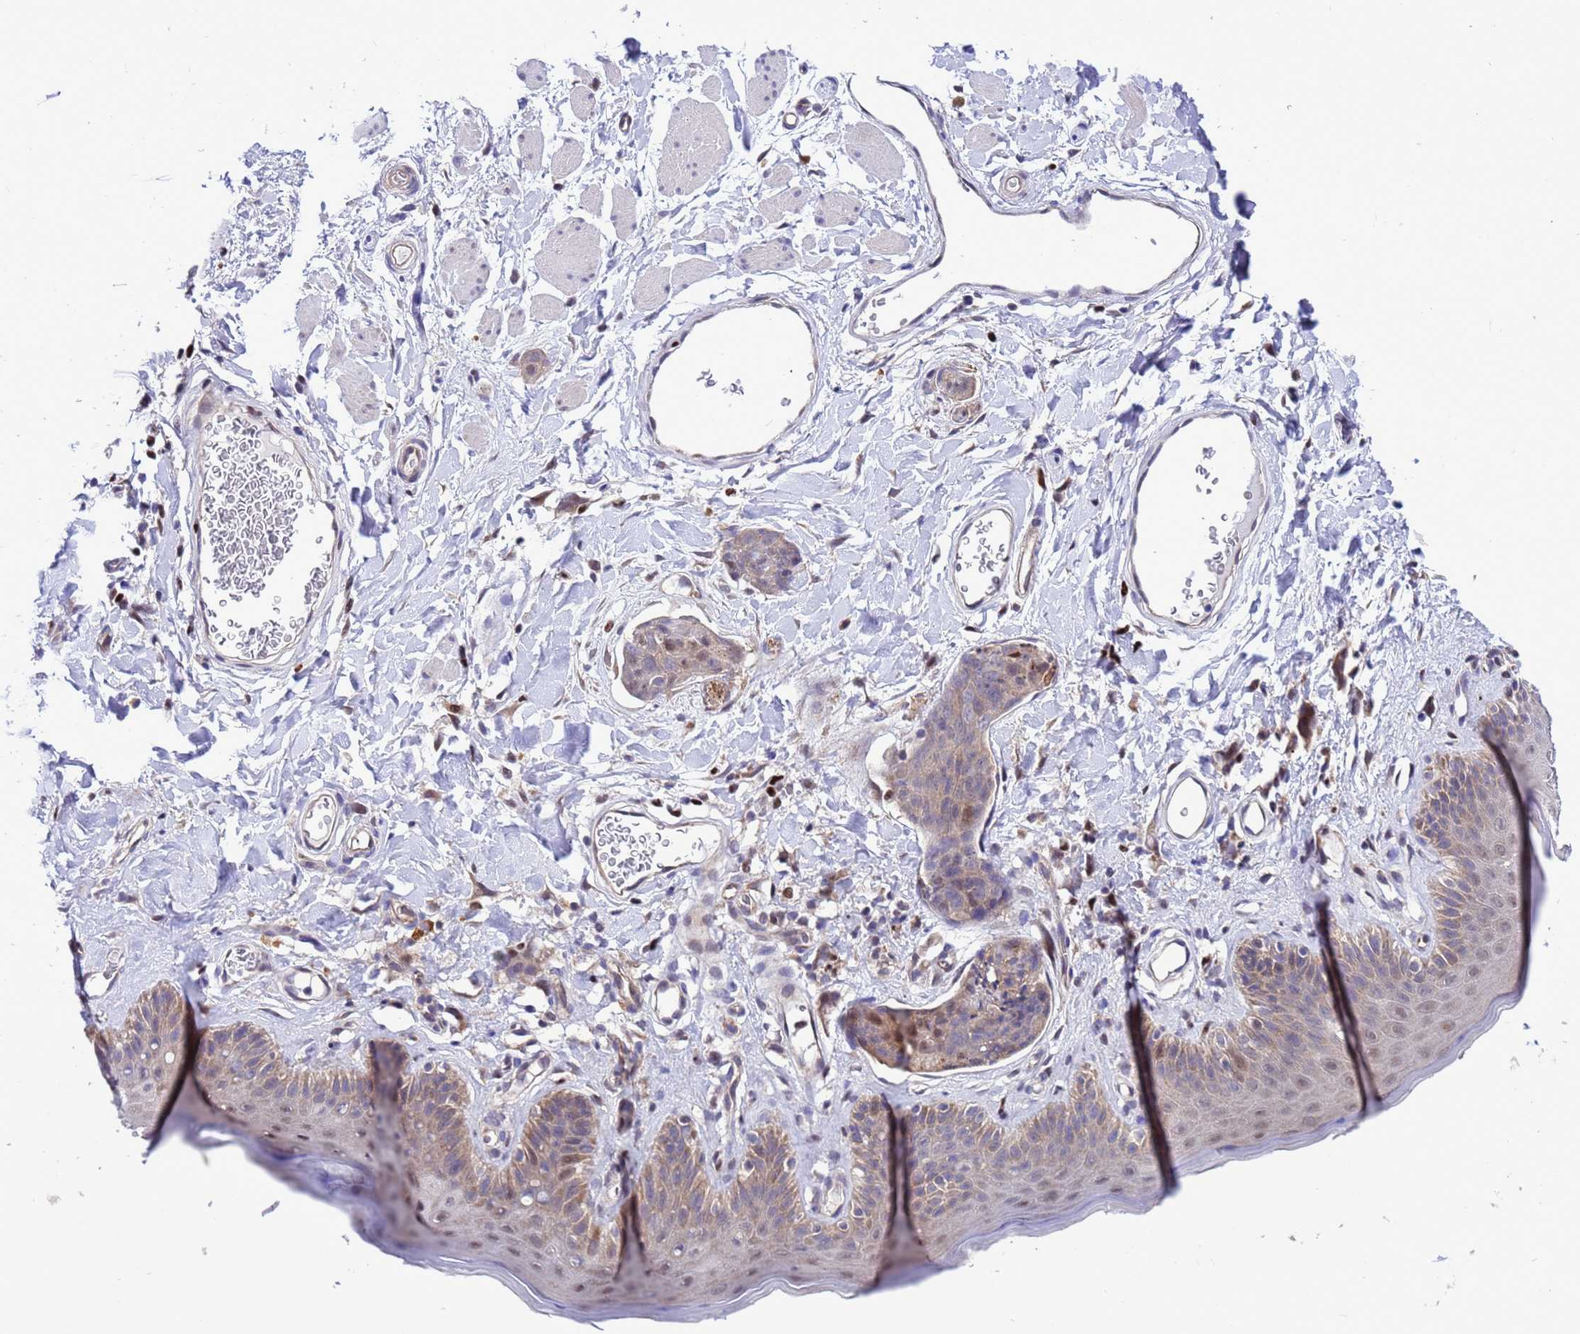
{"staining": {"intensity": "weak", "quantity": "<25%", "location": "nuclear"}, "tissue": "skin cancer", "cell_type": "Tumor cells", "image_type": "cancer", "snomed": [{"axis": "morphology", "description": "Squamous cell carcinoma, NOS"}, {"axis": "topography", "description": "Skin"}, {"axis": "topography", "description": "Vulva"}], "caption": "Immunohistochemistry (IHC) of human skin cancer demonstrates no expression in tumor cells.", "gene": "RASD1", "patient": {"sex": "female", "age": 85}}